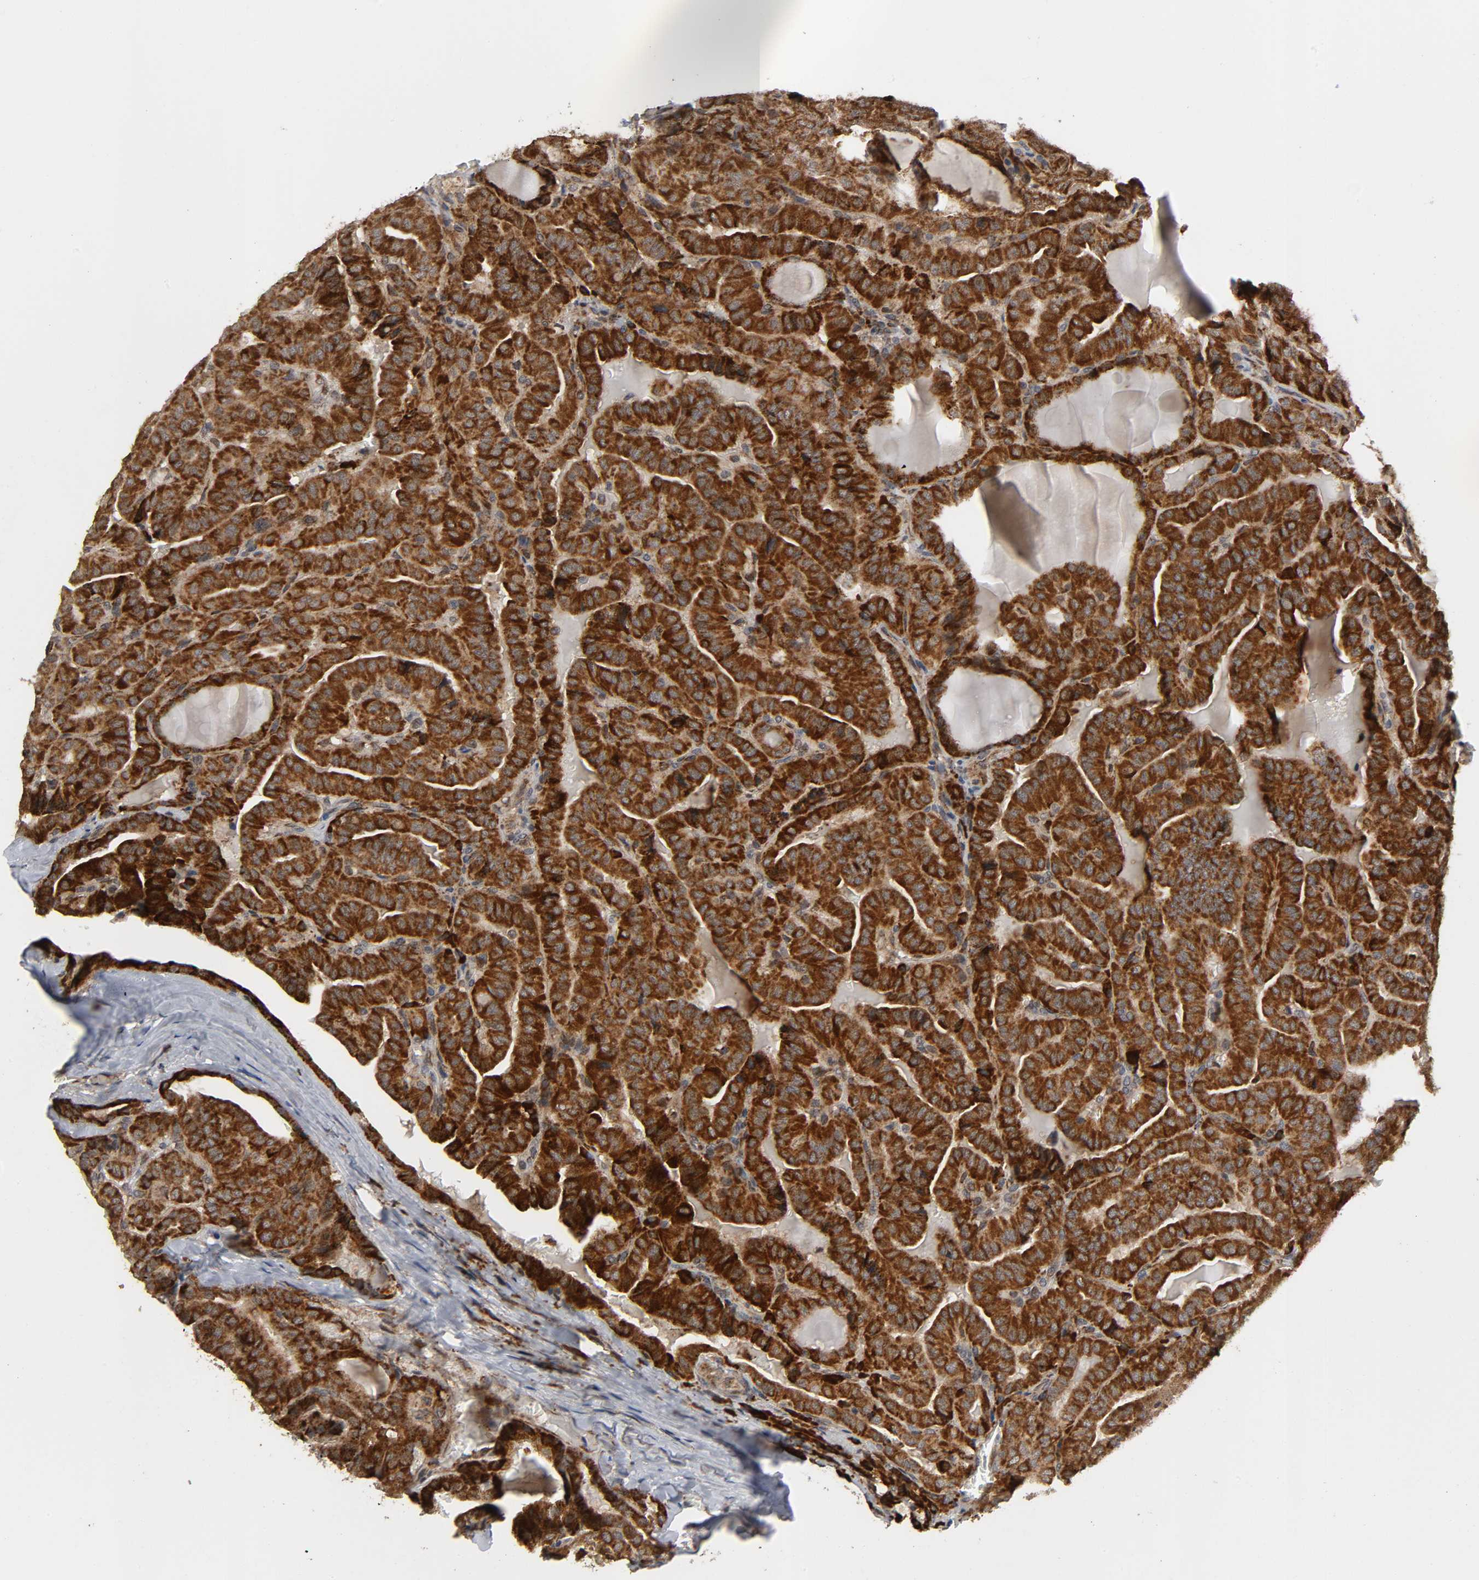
{"staining": {"intensity": "strong", "quantity": ">75%", "location": "cytoplasmic/membranous"}, "tissue": "thyroid cancer", "cell_type": "Tumor cells", "image_type": "cancer", "snomed": [{"axis": "morphology", "description": "Papillary adenocarcinoma, NOS"}, {"axis": "topography", "description": "Thyroid gland"}], "caption": "Immunohistochemistry micrograph of neoplastic tissue: thyroid papillary adenocarcinoma stained using immunohistochemistry displays high levels of strong protein expression localized specifically in the cytoplasmic/membranous of tumor cells, appearing as a cytoplasmic/membranous brown color.", "gene": "SLC30A9", "patient": {"sex": "male", "age": 77}}